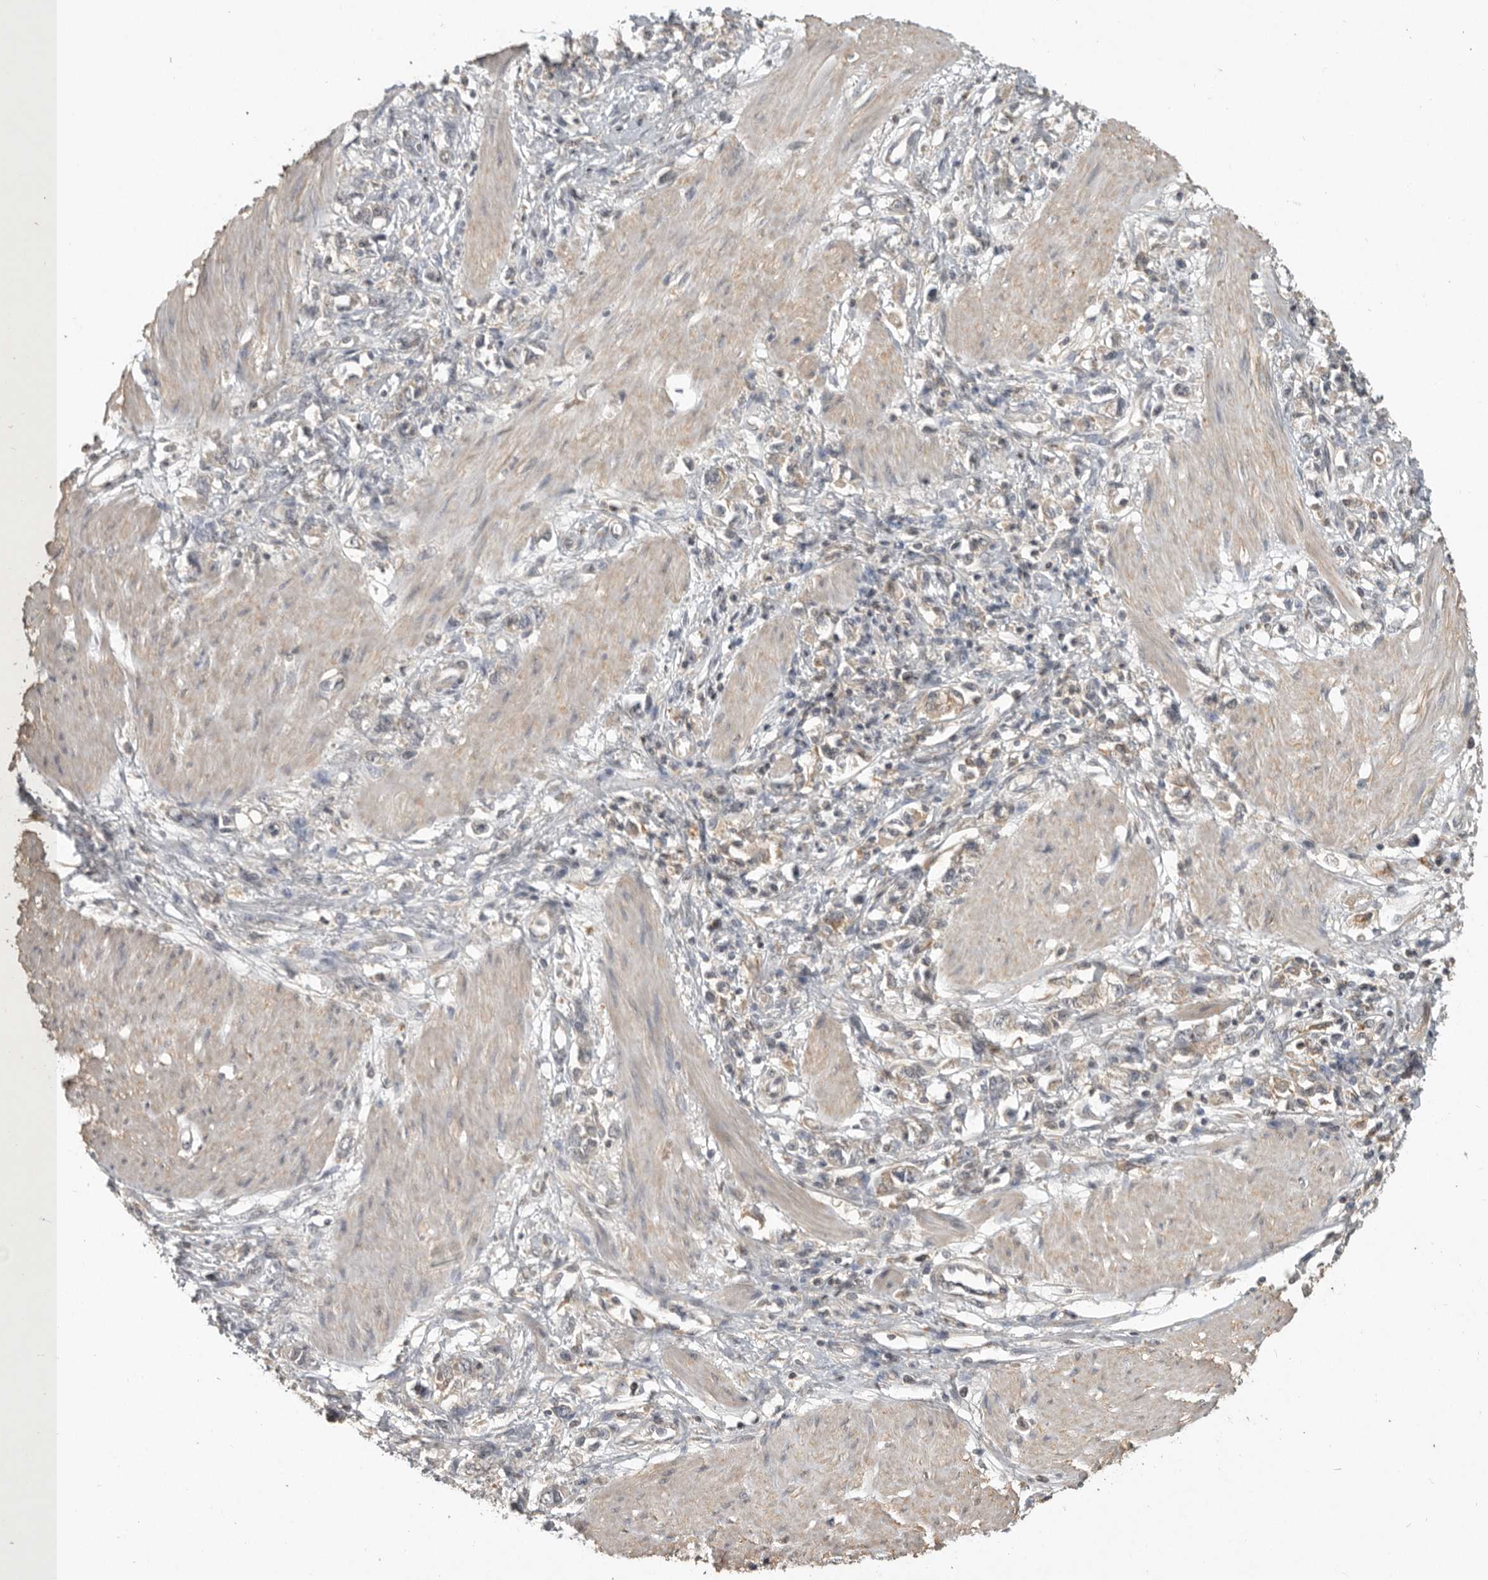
{"staining": {"intensity": "weak", "quantity": "<25%", "location": "cytoplasmic/membranous"}, "tissue": "stomach cancer", "cell_type": "Tumor cells", "image_type": "cancer", "snomed": [{"axis": "morphology", "description": "Adenocarcinoma, NOS"}, {"axis": "topography", "description": "Stomach"}], "caption": "DAB (3,3'-diaminobenzidine) immunohistochemical staining of stomach adenocarcinoma shows no significant positivity in tumor cells.", "gene": "ADAMTS4", "patient": {"sex": "female", "age": 76}}